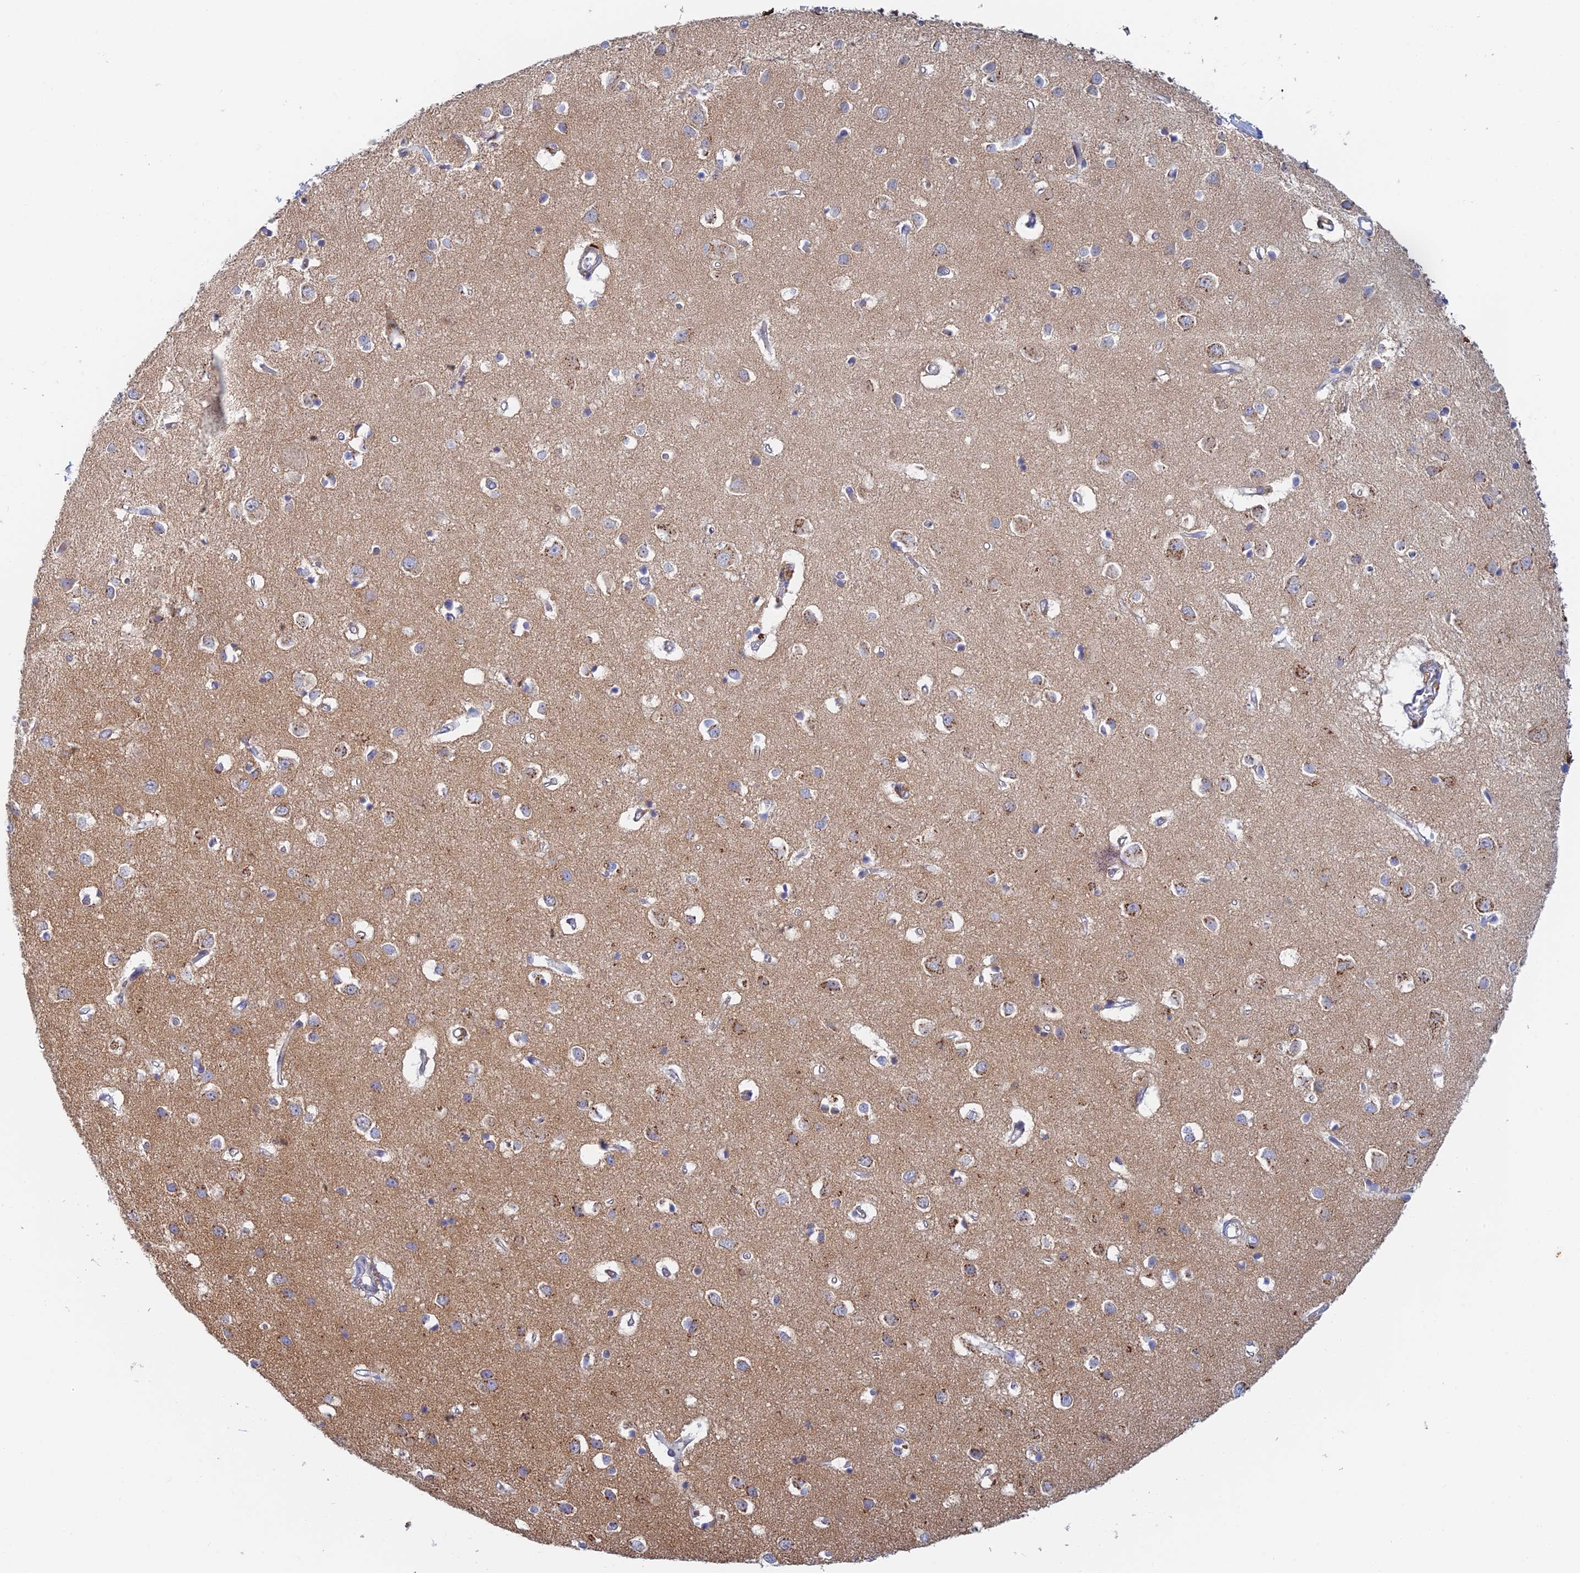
{"staining": {"intensity": "negative", "quantity": "none", "location": "none"}, "tissue": "cerebral cortex", "cell_type": "Endothelial cells", "image_type": "normal", "snomed": [{"axis": "morphology", "description": "Normal tissue, NOS"}, {"axis": "topography", "description": "Cerebral cortex"}], "caption": "Immunohistochemistry (IHC) micrograph of unremarkable human cerebral cortex stained for a protein (brown), which reveals no staining in endothelial cells. (DAB immunohistochemistry (IHC) visualized using brightfield microscopy, high magnification).", "gene": "SLC24A3", "patient": {"sex": "female", "age": 64}}